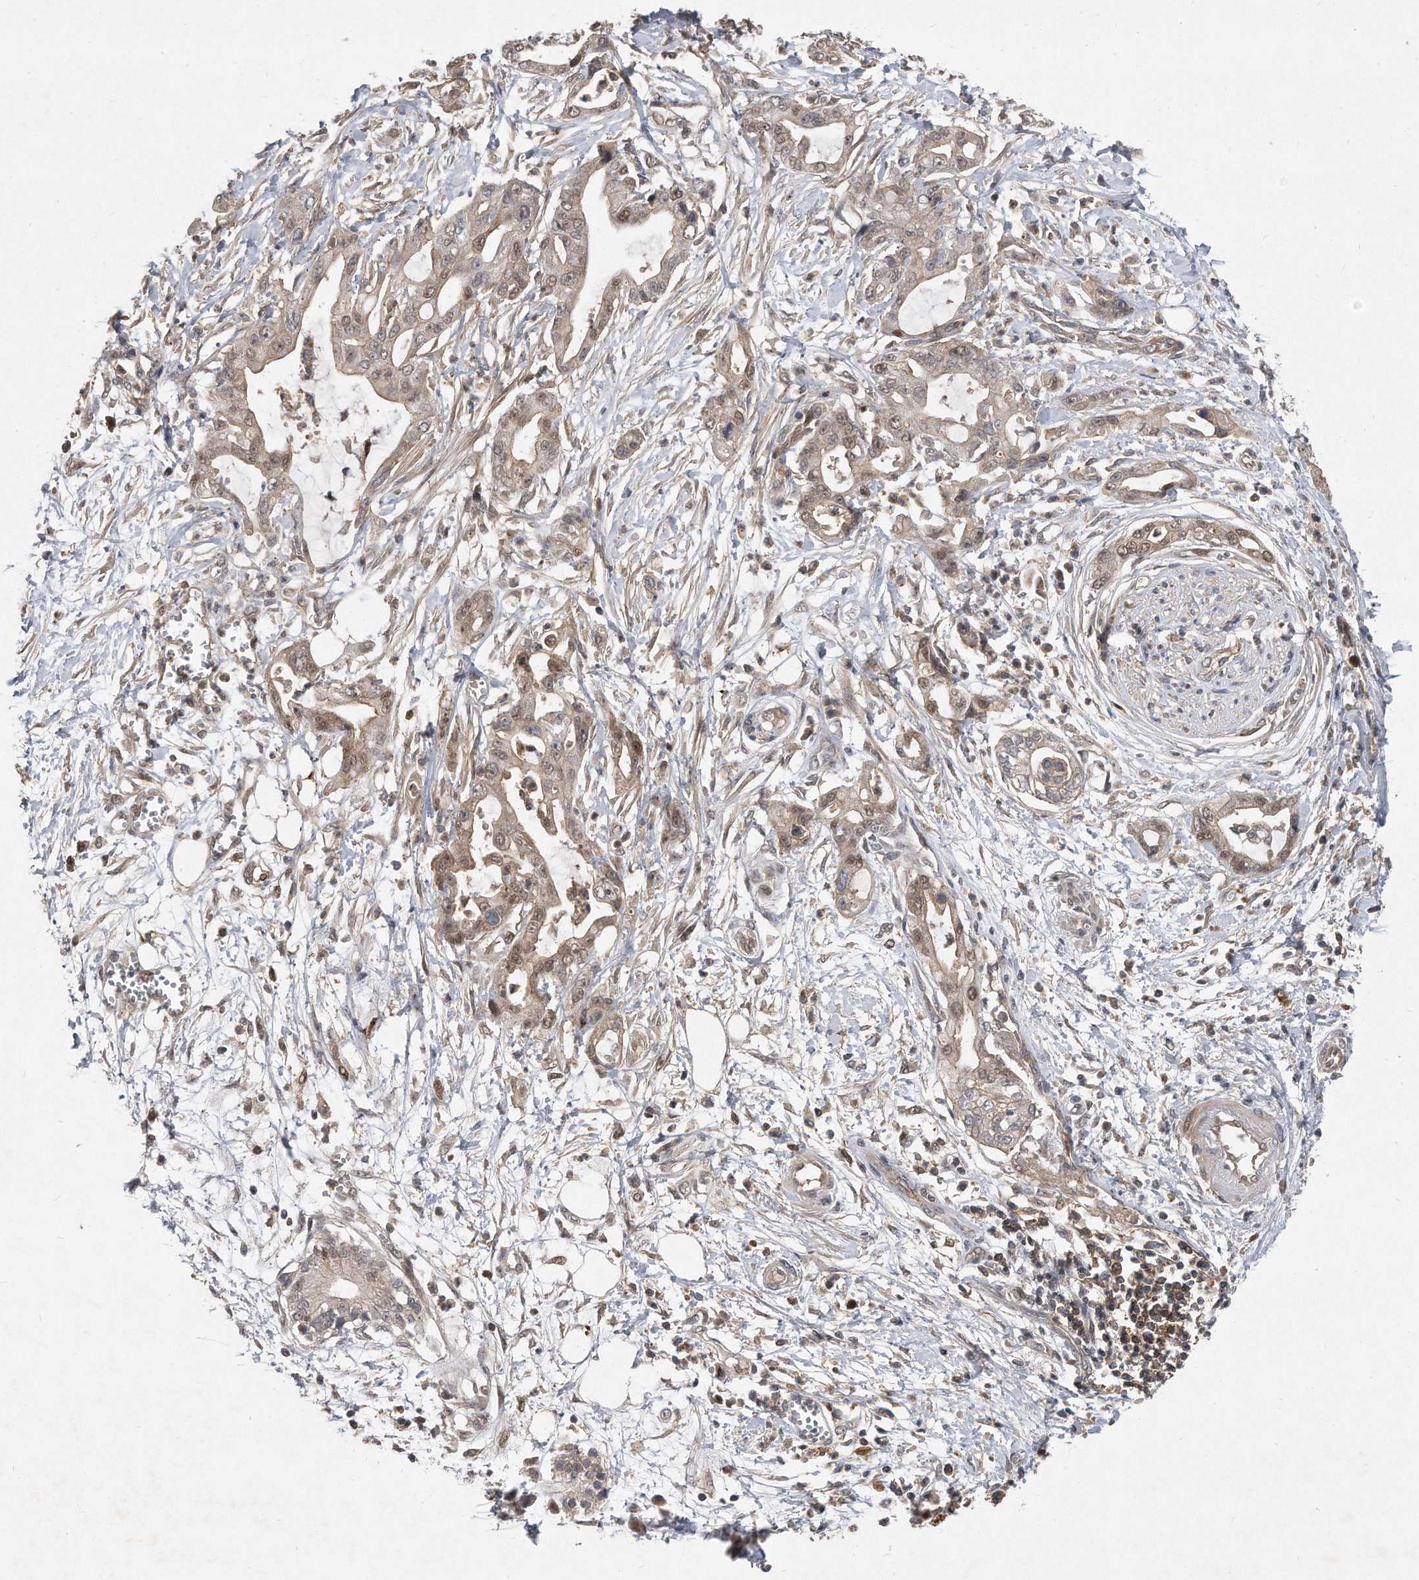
{"staining": {"intensity": "weak", "quantity": "25%-75%", "location": "cytoplasmic/membranous,nuclear"}, "tissue": "pancreatic cancer", "cell_type": "Tumor cells", "image_type": "cancer", "snomed": [{"axis": "morphology", "description": "Adenocarcinoma, NOS"}, {"axis": "topography", "description": "Pancreas"}], "caption": "Immunohistochemistry (IHC) (DAB (3,3'-diaminobenzidine)) staining of human pancreatic cancer (adenocarcinoma) demonstrates weak cytoplasmic/membranous and nuclear protein expression in about 25%-75% of tumor cells.", "gene": "PGBD2", "patient": {"sex": "male", "age": 68}}